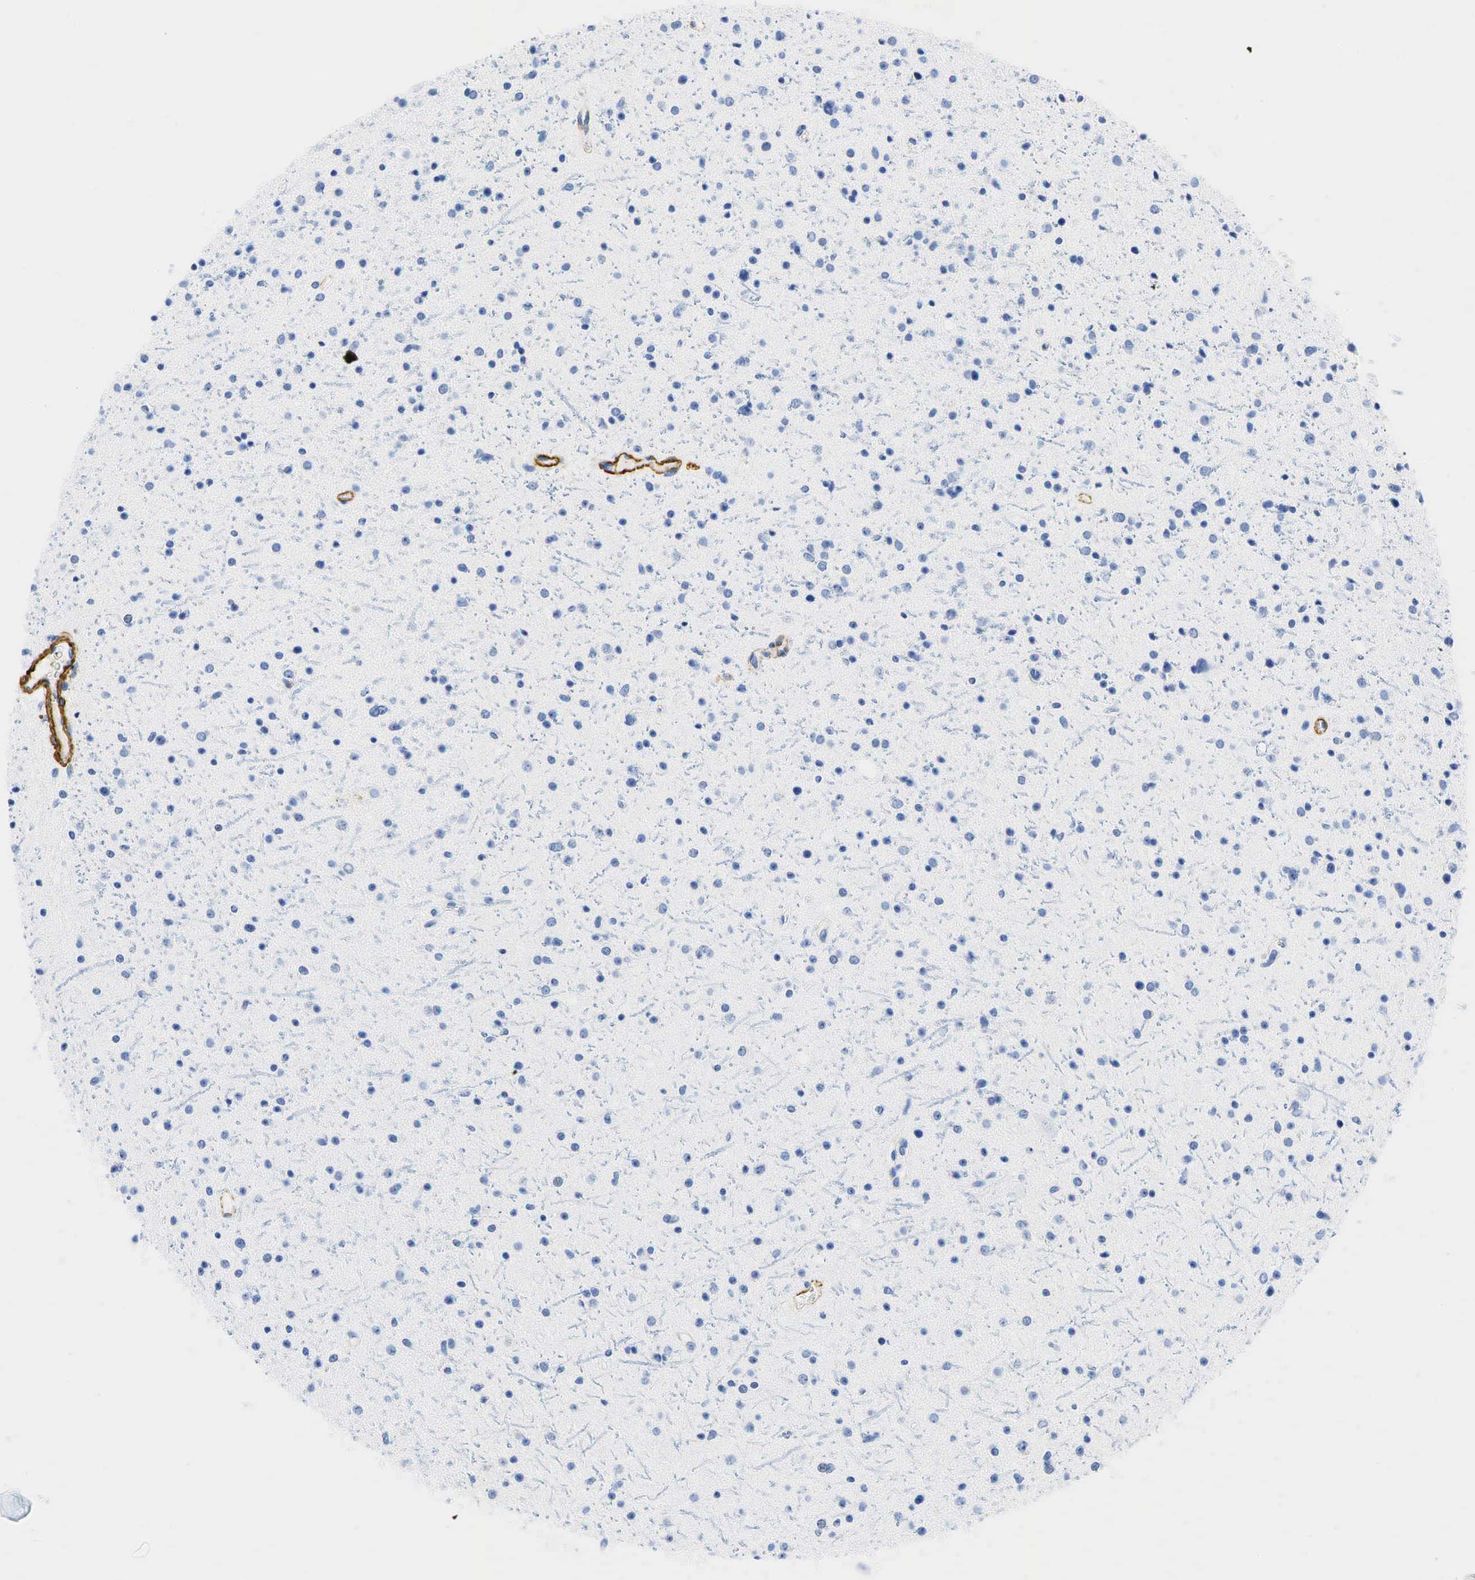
{"staining": {"intensity": "negative", "quantity": "none", "location": "none"}, "tissue": "glioma", "cell_type": "Tumor cells", "image_type": "cancer", "snomed": [{"axis": "morphology", "description": "Glioma, malignant, Low grade"}, {"axis": "topography", "description": "Brain"}], "caption": "High power microscopy photomicrograph of an immunohistochemistry (IHC) photomicrograph of glioma, revealing no significant positivity in tumor cells.", "gene": "ACTA1", "patient": {"sex": "female", "age": 46}}